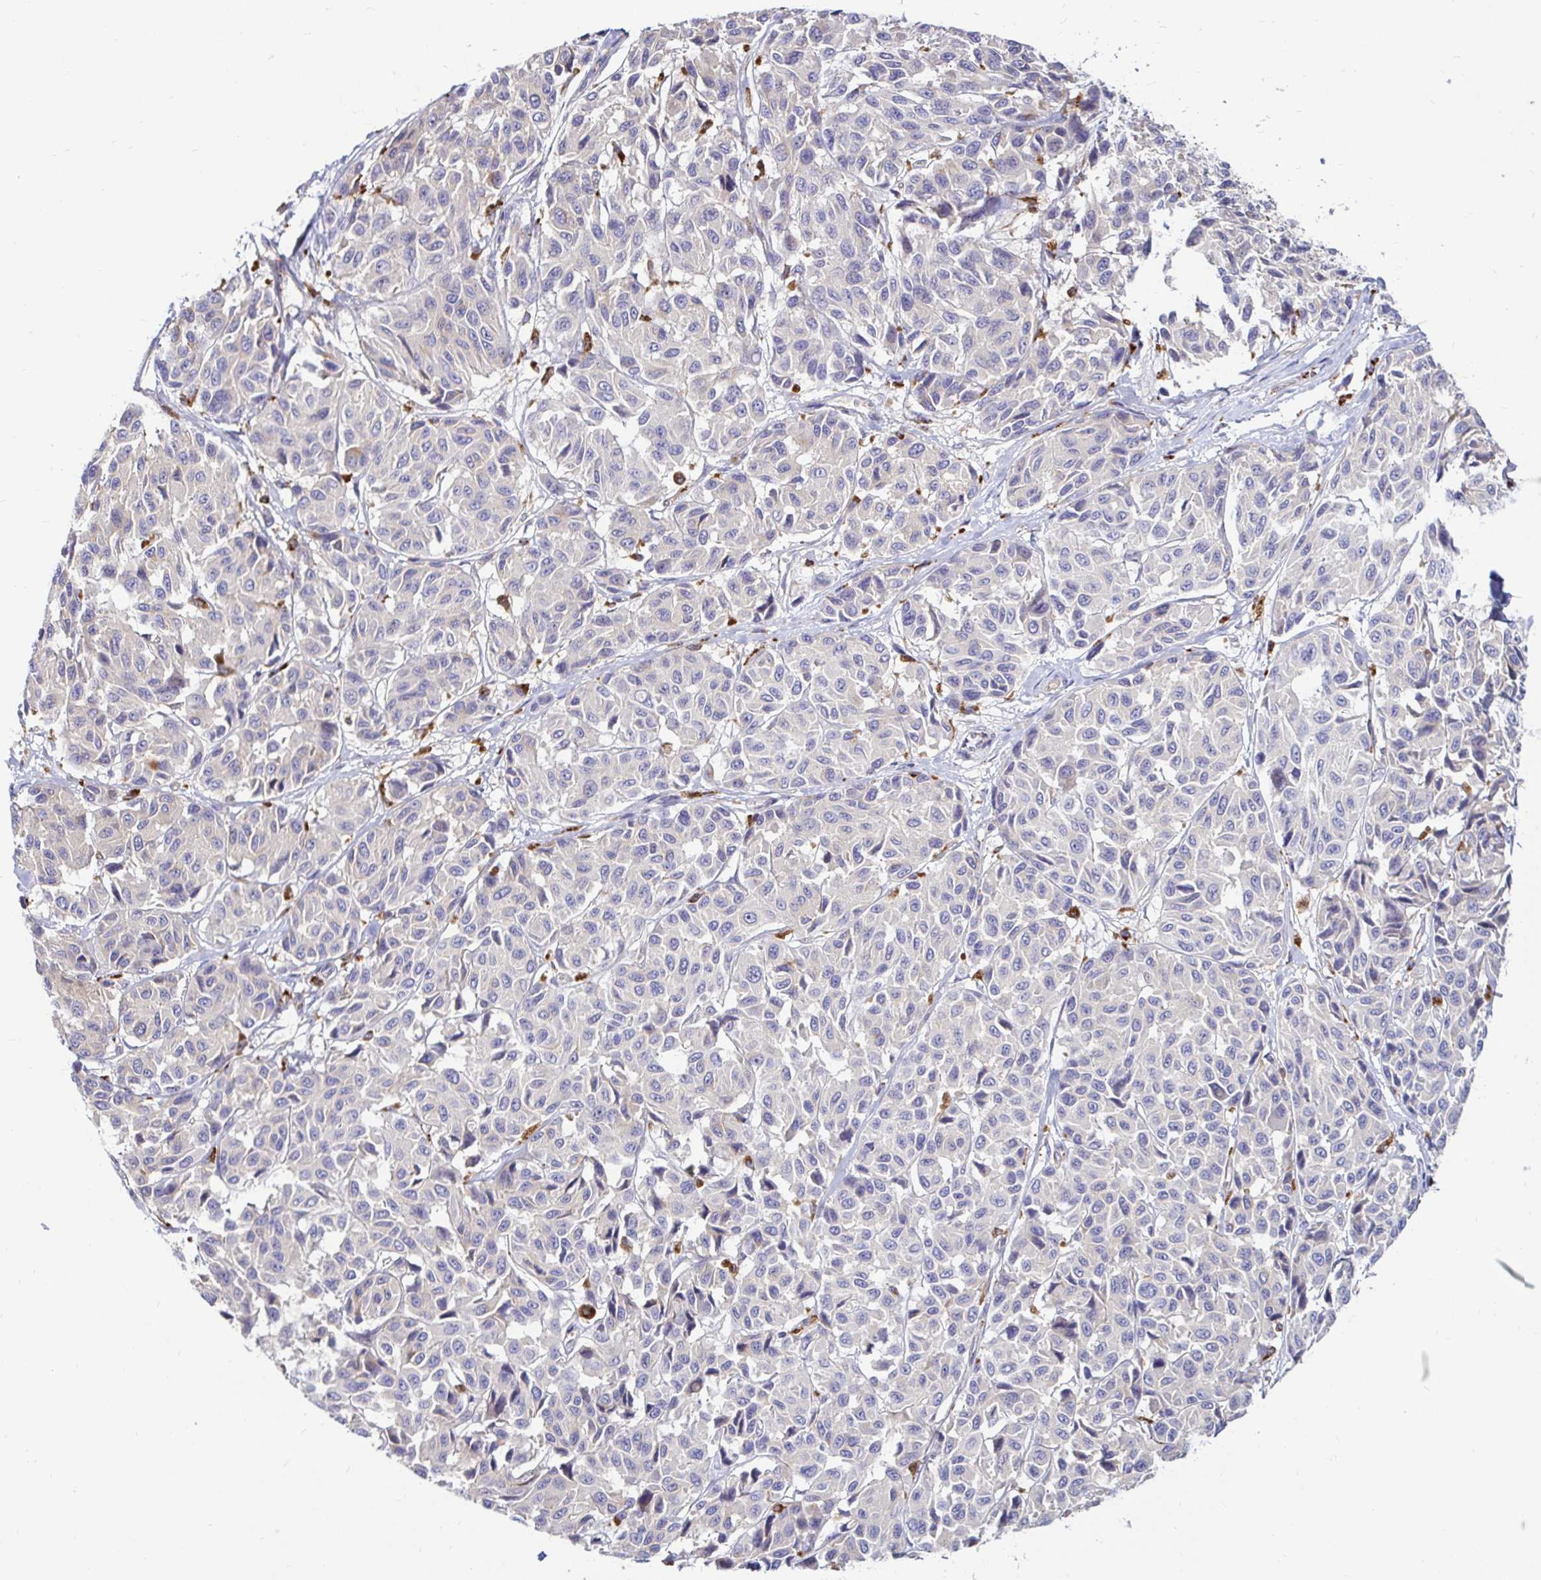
{"staining": {"intensity": "negative", "quantity": "none", "location": "none"}, "tissue": "melanoma", "cell_type": "Tumor cells", "image_type": "cancer", "snomed": [{"axis": "morphology", "description": "Malignant melanoma, NOS"}, {"axis": "topography", "description": "Skin"}], "caption": "Melanoma was stained to show a protein in brown. There is no significant expression in tumor cells.", "gene": "FUCA1", "patient": {"sex": "female", "age": 66}}